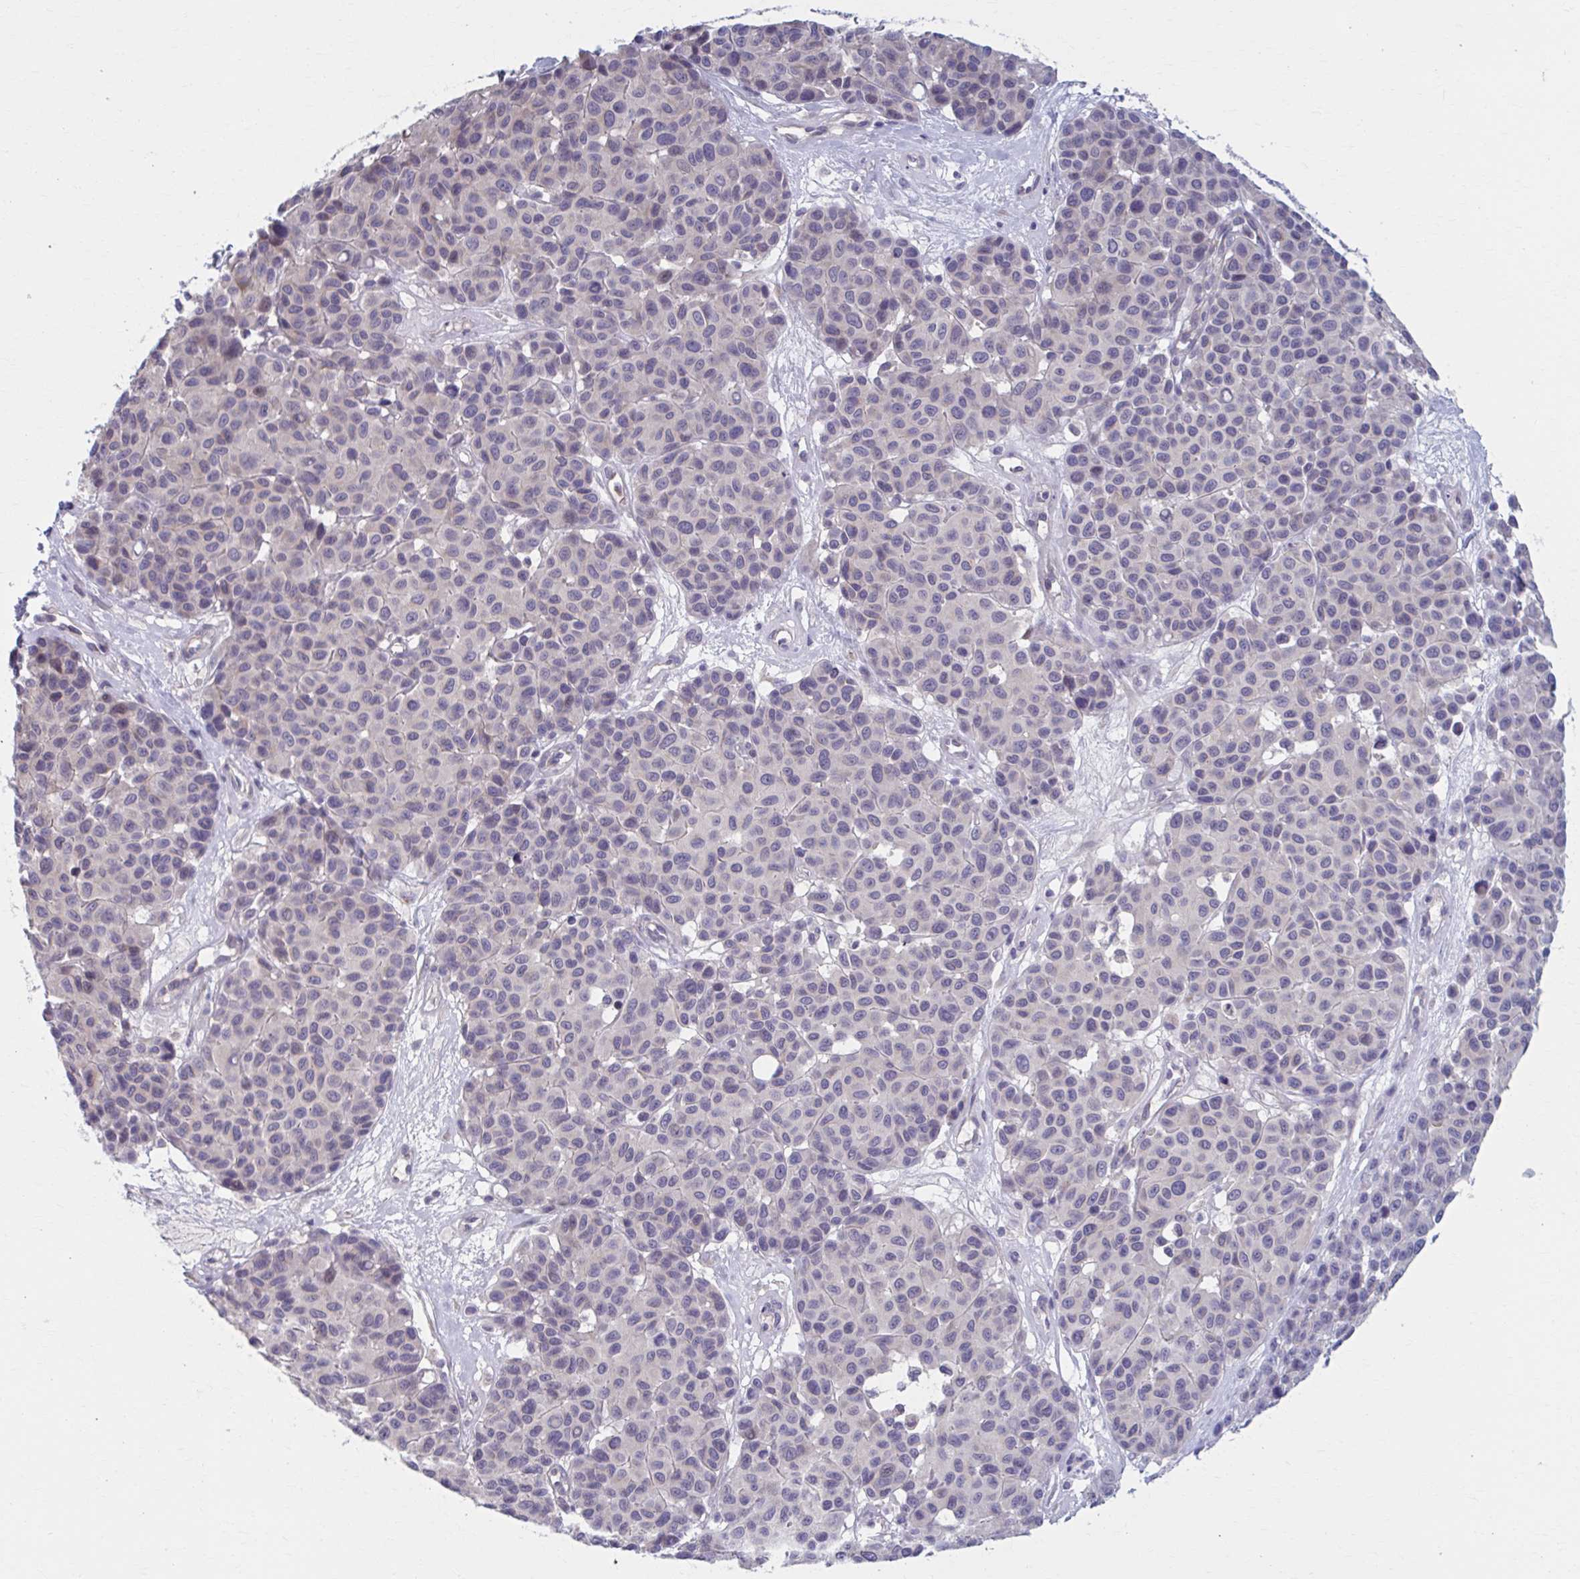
{"staining": {"intensity": "weak", "quantity": "<25%", "location": "nuclear"}, "tissue": "melanoma", "cell_type": "Tumor cells", "image_type": "cancer", "snomed": [{"axis": "morphology", "description": "Malignant melanoma, NOS"}, {"axis": "topography", "description": "Skin"}], "caption": "DAB immunohistochemical staining of melanoma demonstrates no significant expression in tumor cells.", "gene": "CHST3", "patient": {"sex": "female", "age": 66}}